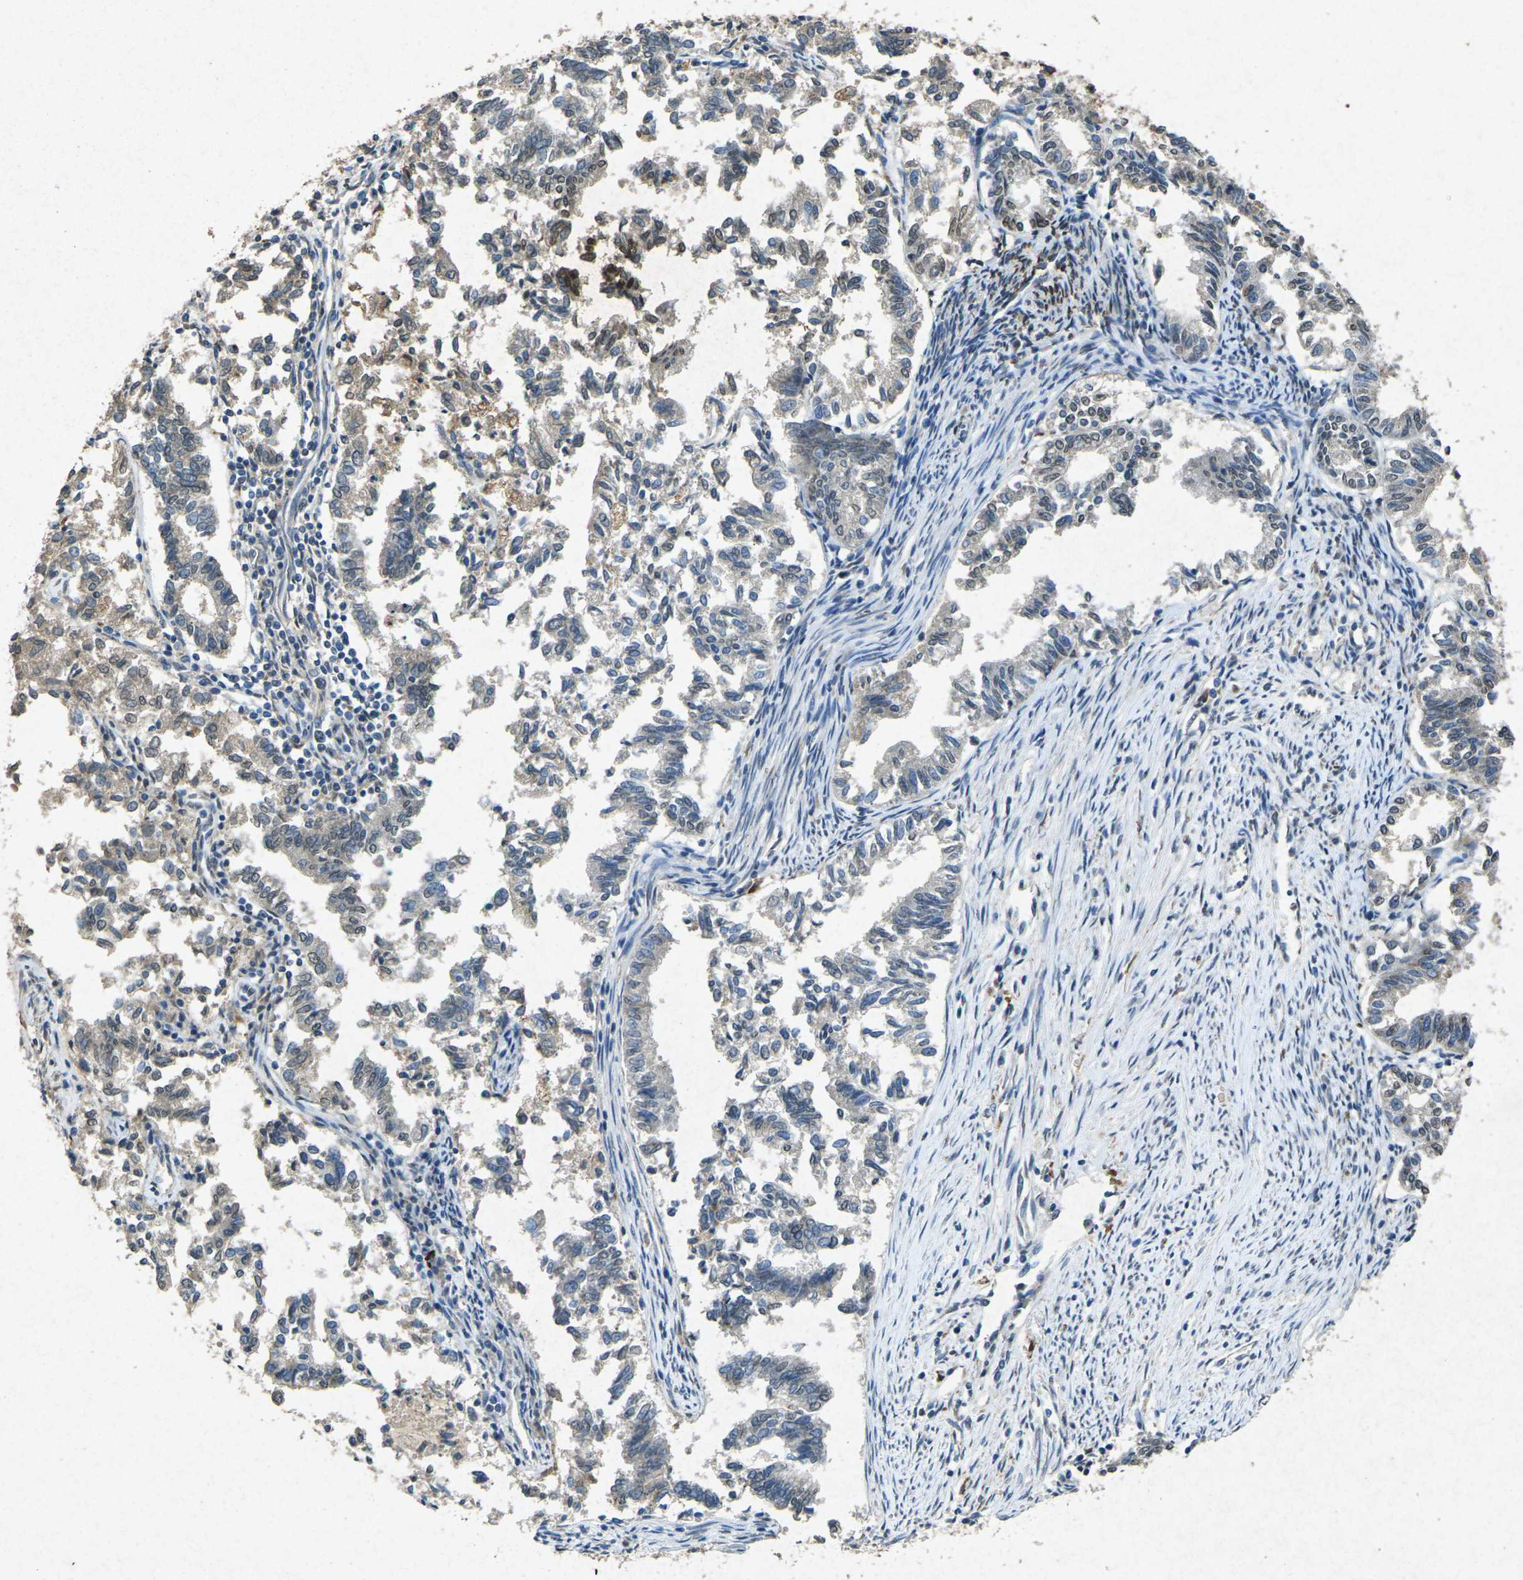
{"staining": {"intensity": "moderate", "quantity": "25%-75%", "location": "cytoplasmic/membranous"}, "tissue": "endometrial cancer", "cell_type": "Tumor cells", "image_type": "cancer", "snomed": [{"axis": "morphology", "description": "Necrosis, NOS"}, {"axis": "morphology", "description": "Adenocarcinoma, NOS"}, {"axis": "topography", "description": "Endometrium"}], "caption": "There is medium levels of moderate cytoplasmic/membranous staining in tumor cells of endometrial cancer, as demonstrated by immunohistochemical staining (brown color).", "gene": "RGMA", "patient": {"sex": "female", "age": 79}}